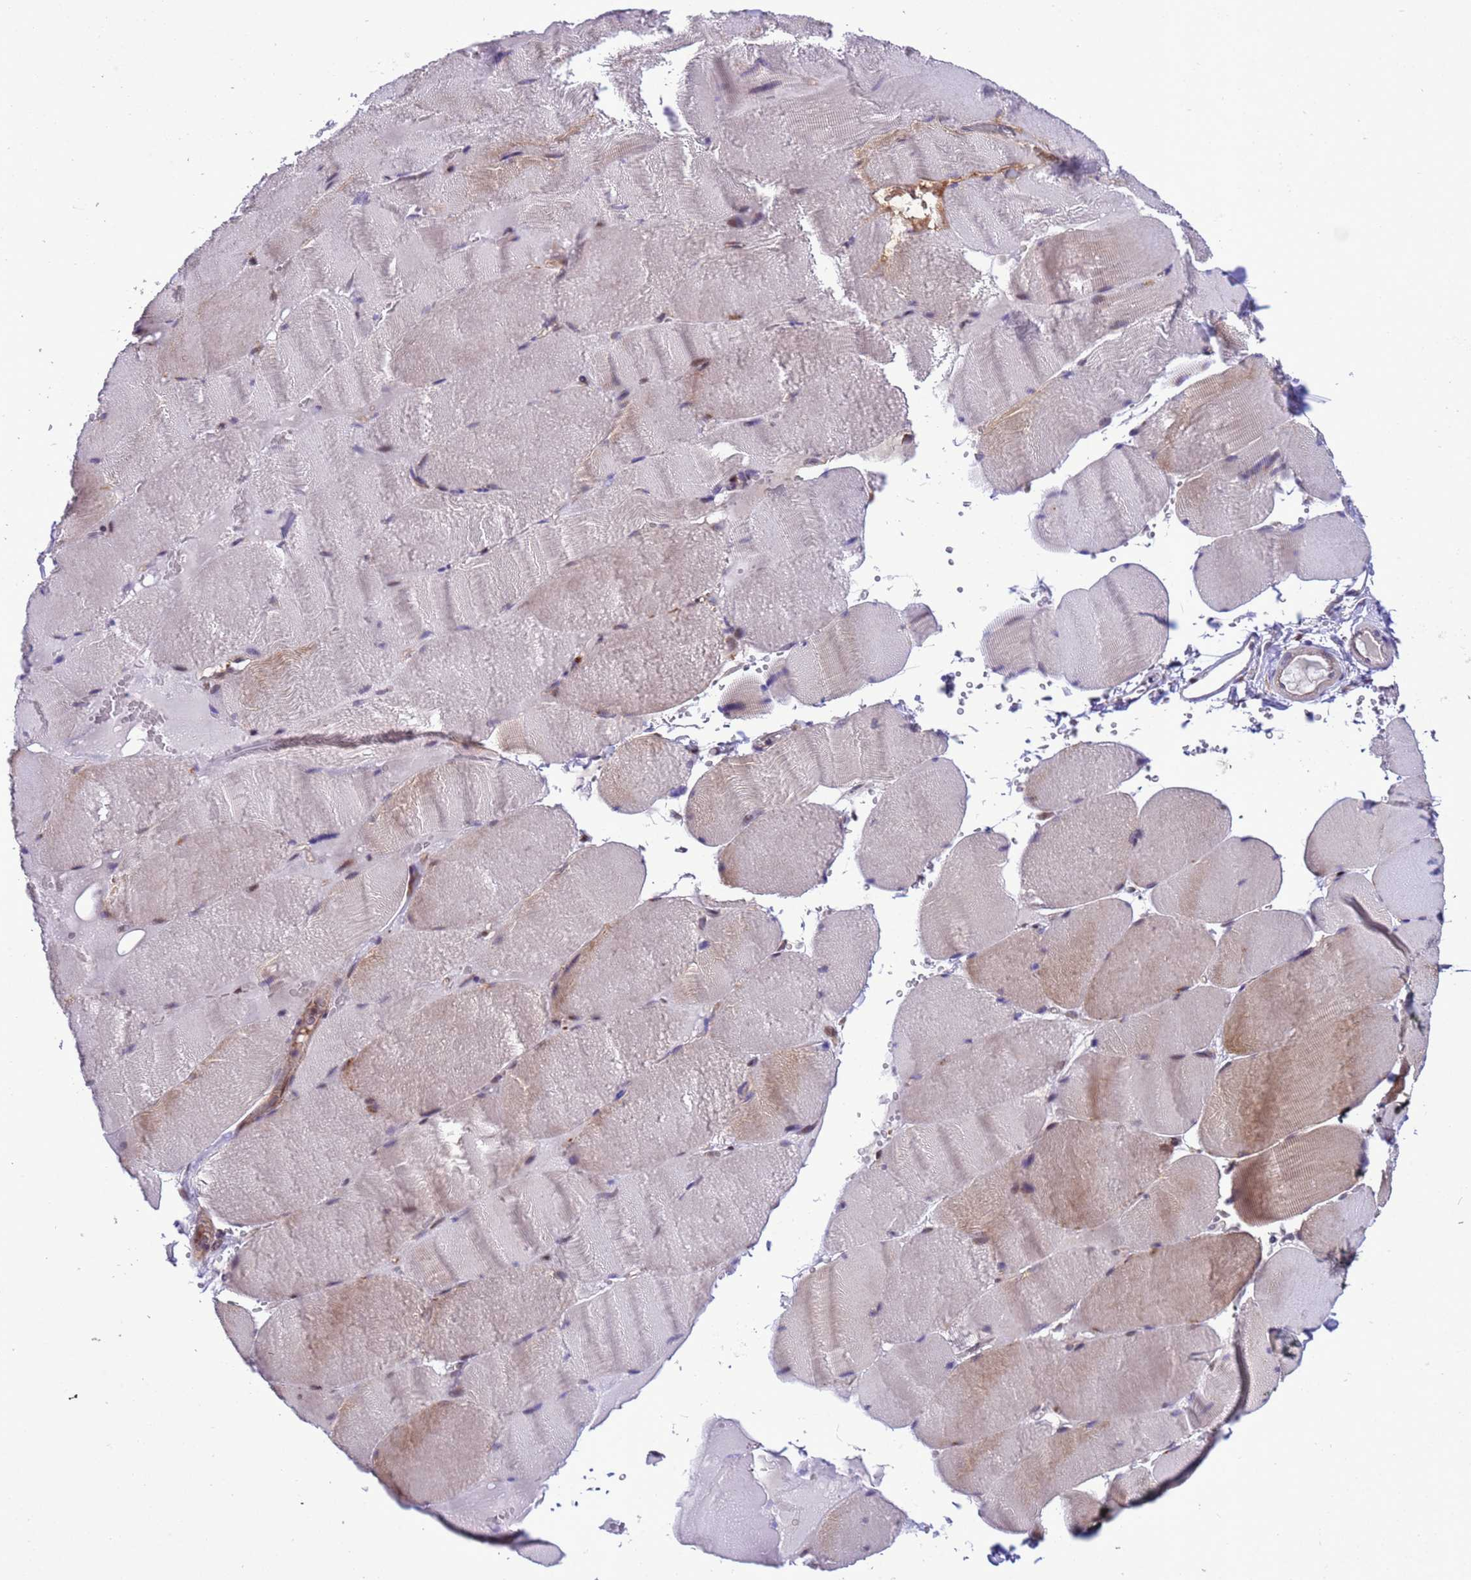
{"staining": {"intensity": "weak", "quantity": "25%-75%", "location": "cytoplasmic/membranous"}, "tissue": "skeletal muscle", "cell_type": "Myocytes", "image_type": "normal", "snomed": [{"axis": "morphology", "description": "Normal tissue, NOS"}, {"axis": "topography", "description": "Skeletal muscle"}, {"axis": "topography", "description": "Head-Neck"}], "caption": "A high-resolution histopathology image shows immunohistochemistry (IHC) staining of unremarkable skeletal muscle, which exhibits weak cytoplasmic/membranous staining in about 25%-75% of myocytes.", "gene": "RASD1", "patient": {"sex": "male", "age": 66}}